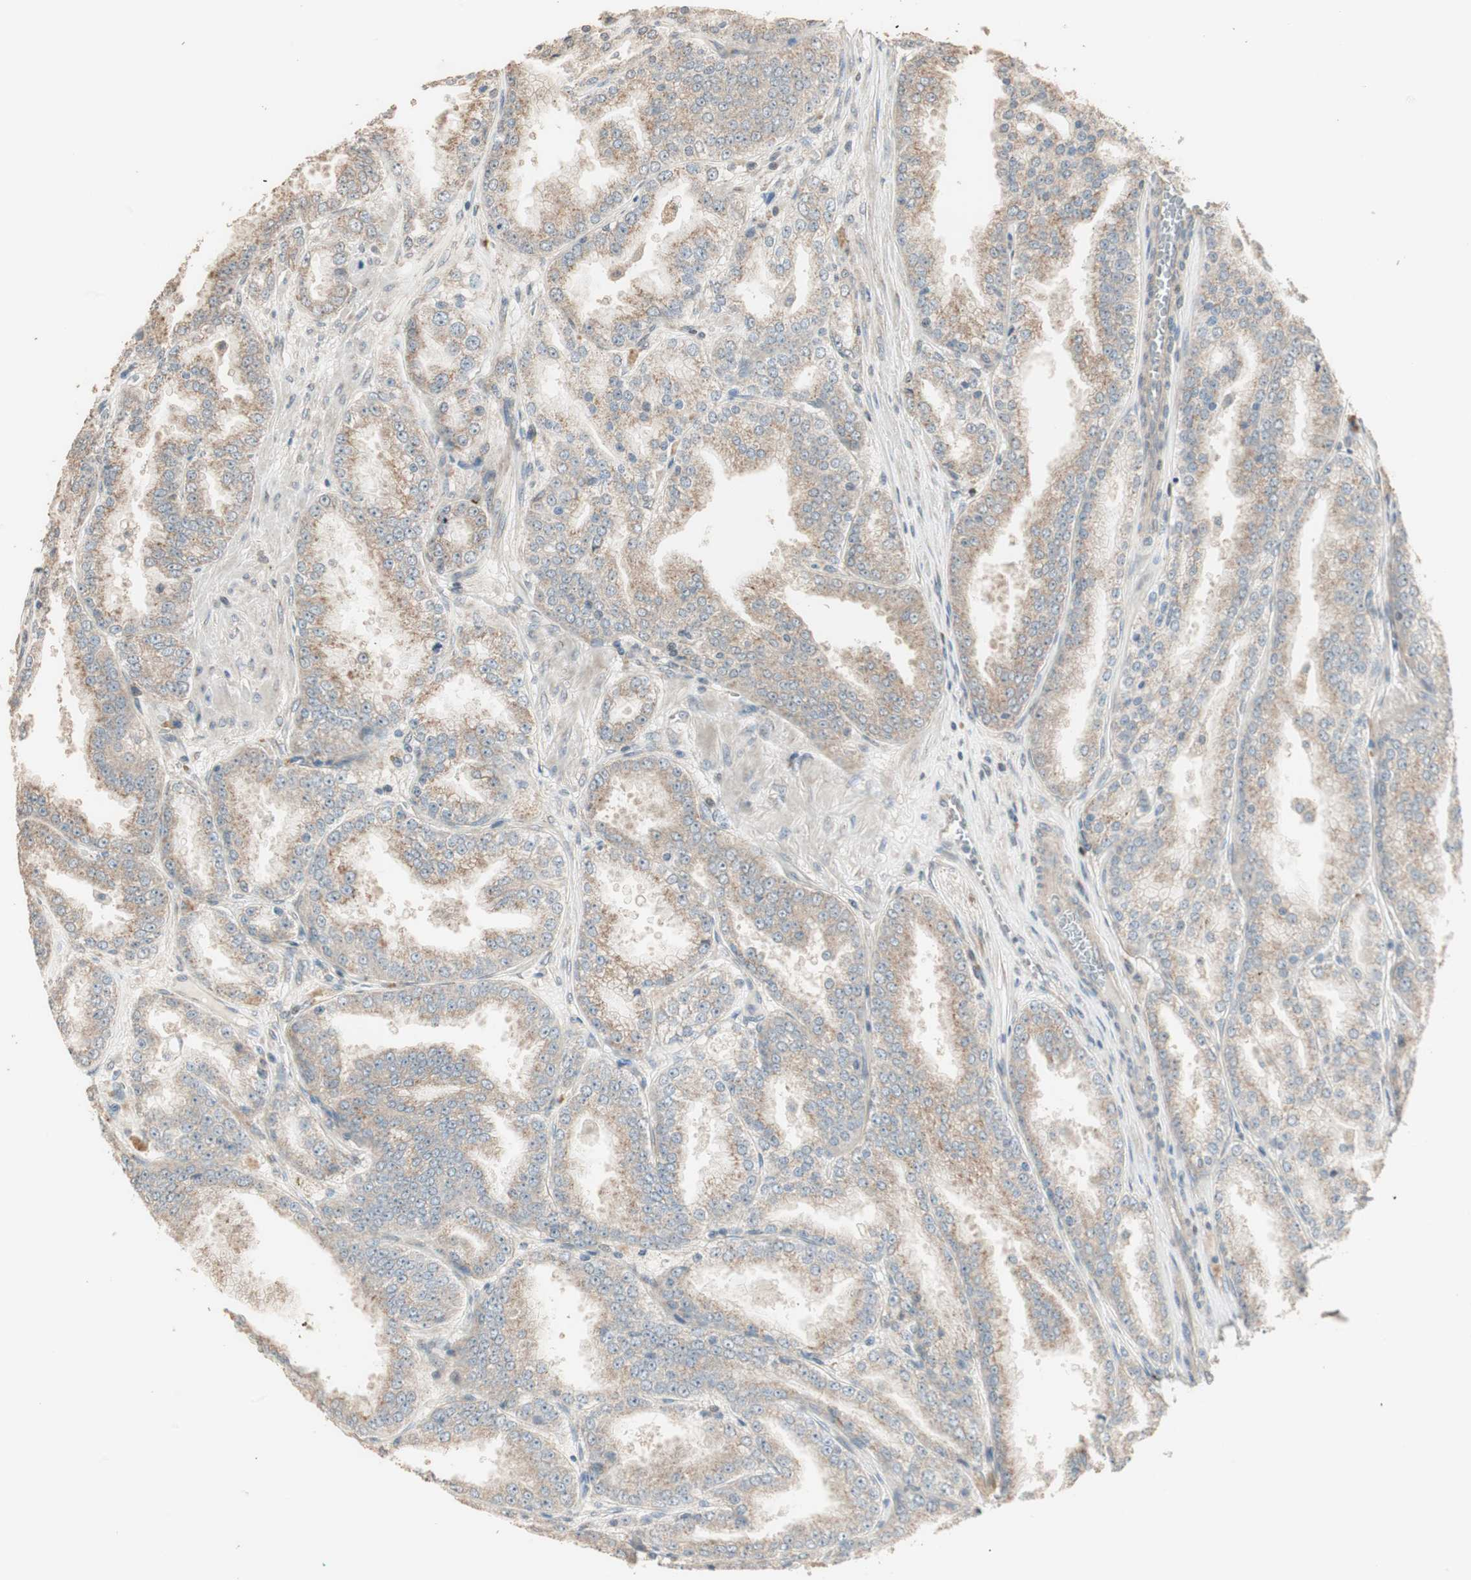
{"staining": {"intensity": "moderate", "quantity": ">75%", "location": "cytoplasmic/membranous"}, "tissue": "prostate cancer", "cell_type": "Tumor cells", "image_type": "cancer", "snomed": [{"axis": "morphology", "description": "Adenocarcinoma, High grade"}, {"axis": "topography", "description": "Prostate"}], "caption": "Prostate cancer tissue demonstrates moderate cytoplasmic/membranous staining in about >75% of tumor cells, visualized by immunohistochemistry.", "gene": "RARRES1", "patient": {"sex": "male", "age": 61}}